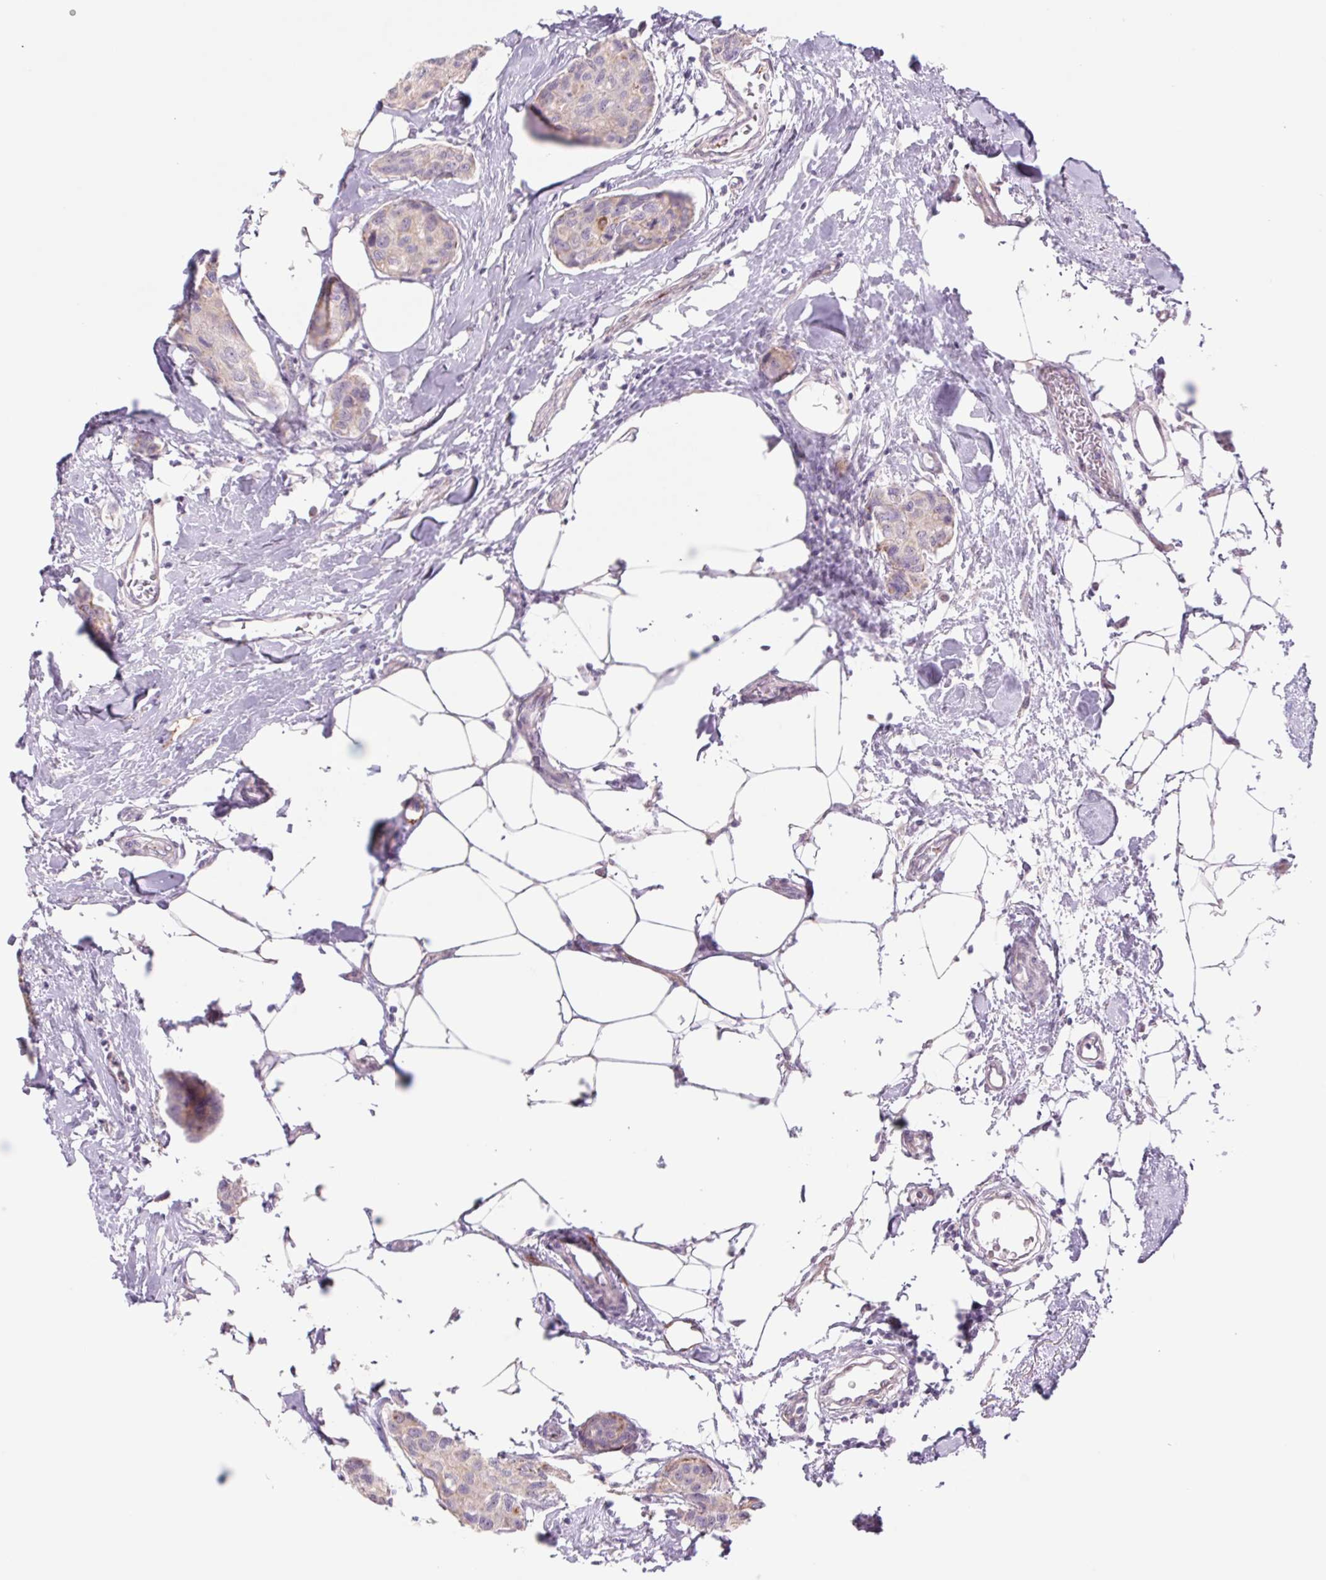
{"staining": {"intensity": "moderate", "quantity": "<25%", "location": "cytoplasmic/membranous"}, "tissue": "breast cancer", "cell_type": "Tumor cells", "image_type": "cancer", "snomed": [{"axis": "morphology", "description": "Duct carcinoma"}, {"axis": "topography", "description": "Breast"}], "caption": "Immunohistochemistry micrograph of neoplastic tissue: invasive ductal carcinoma (breast) stained using IHC shows low levels of moderate protein expression localized specifically in the cytoplasmic/membranous of tumor cells, appearing as a cytoplasmic/membranous brown color.", "gene": "MS4A13", "patient": {"sex": "female", "age": 80}}